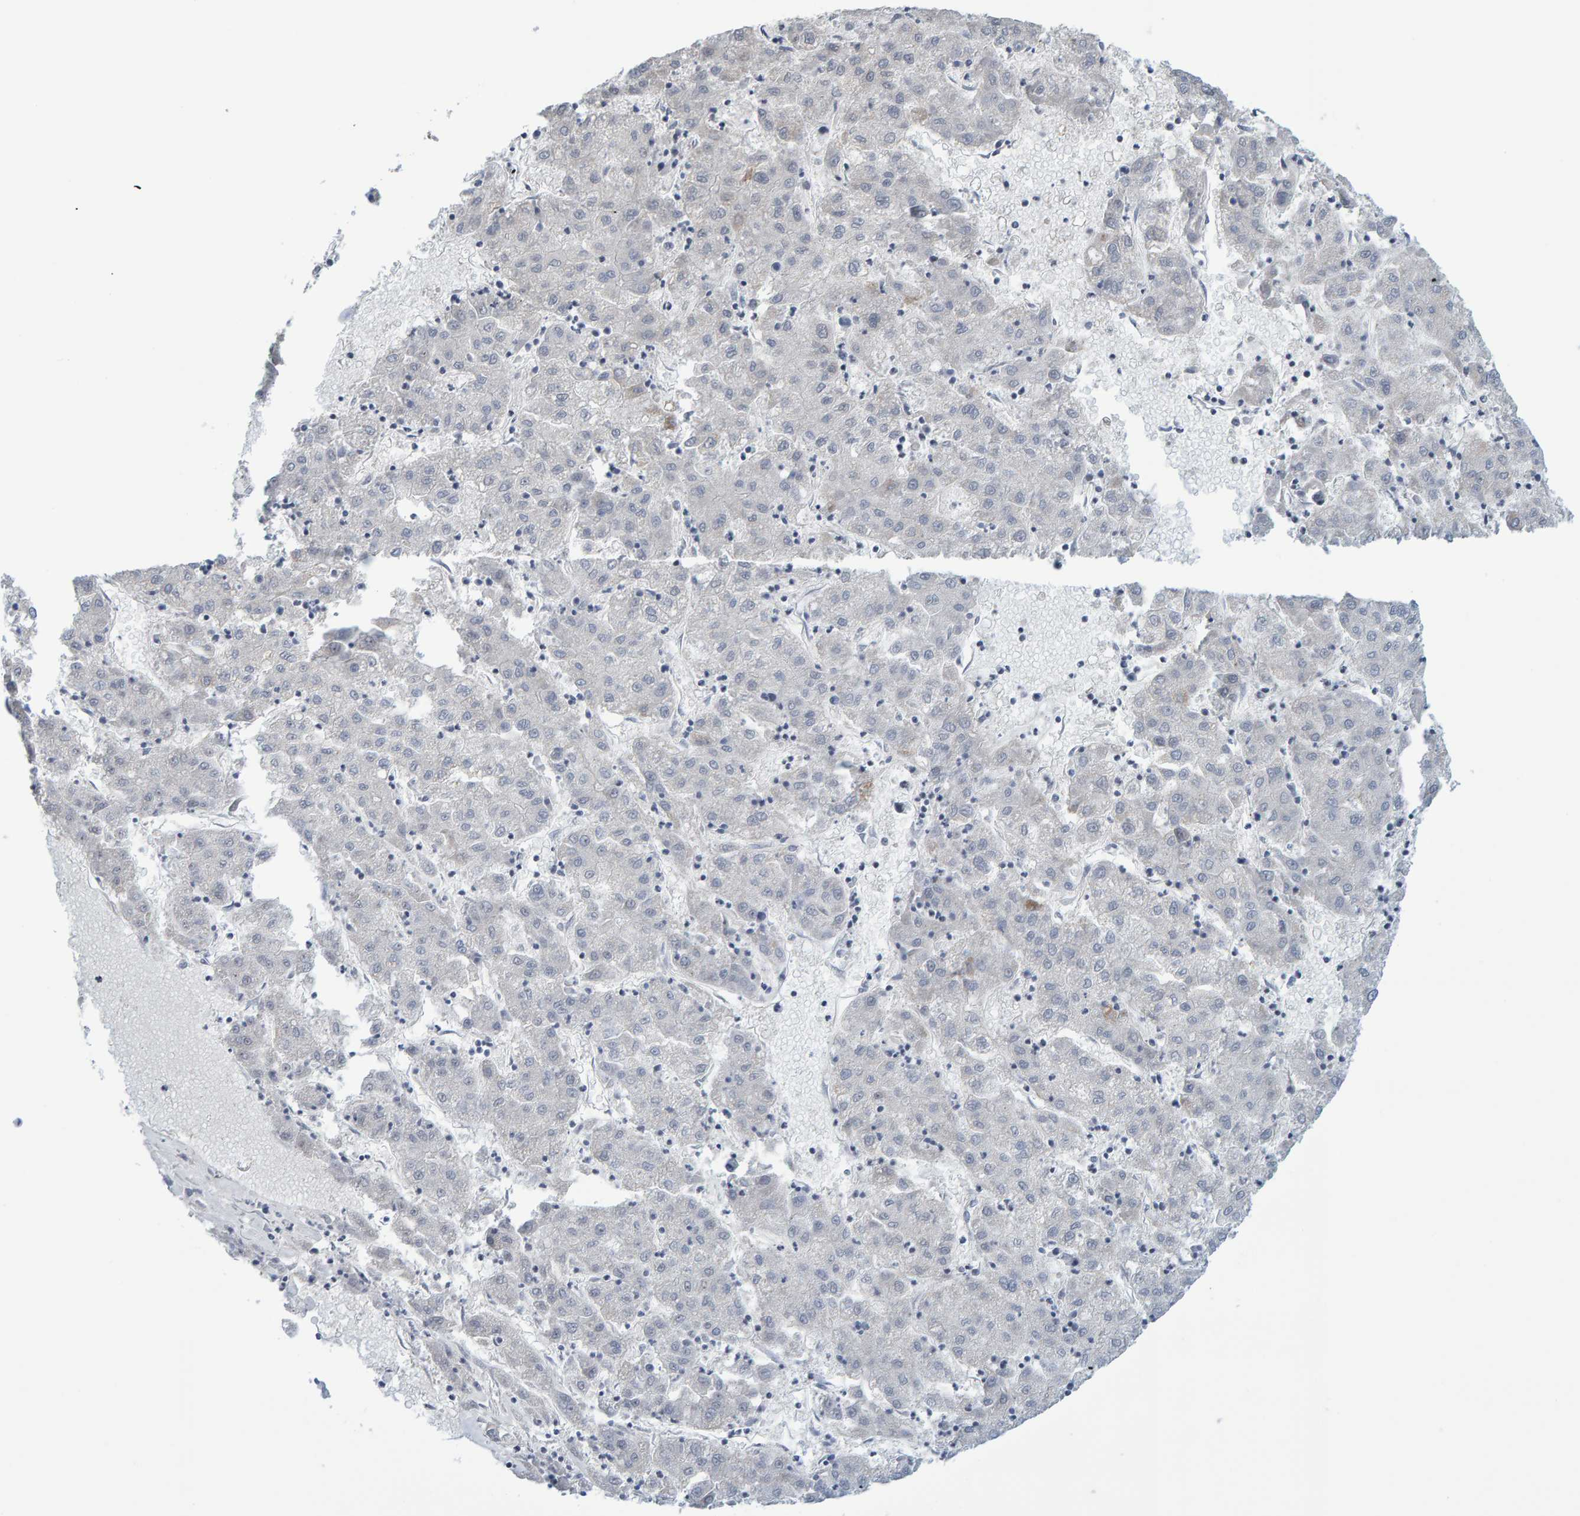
{"staining": {"intensity": "negative", "quantity": "none", "location": "none"}, "tissue": "liver cancer", "cell_type": "Tumor cells", "image_type": "cancer", "snomed": [{"axis": "morphology", "description": "Carcinoma, Hepatocellular, NOS"}, {"axis": "topography", "description": "Liver"}], "caption": "This is an immunohistochemistry (IHC) micrograph of human liver cancer. There is no positivity in tumor cells.", "gene": "USP43", "patient": {"sex": "male", "age": 72}}